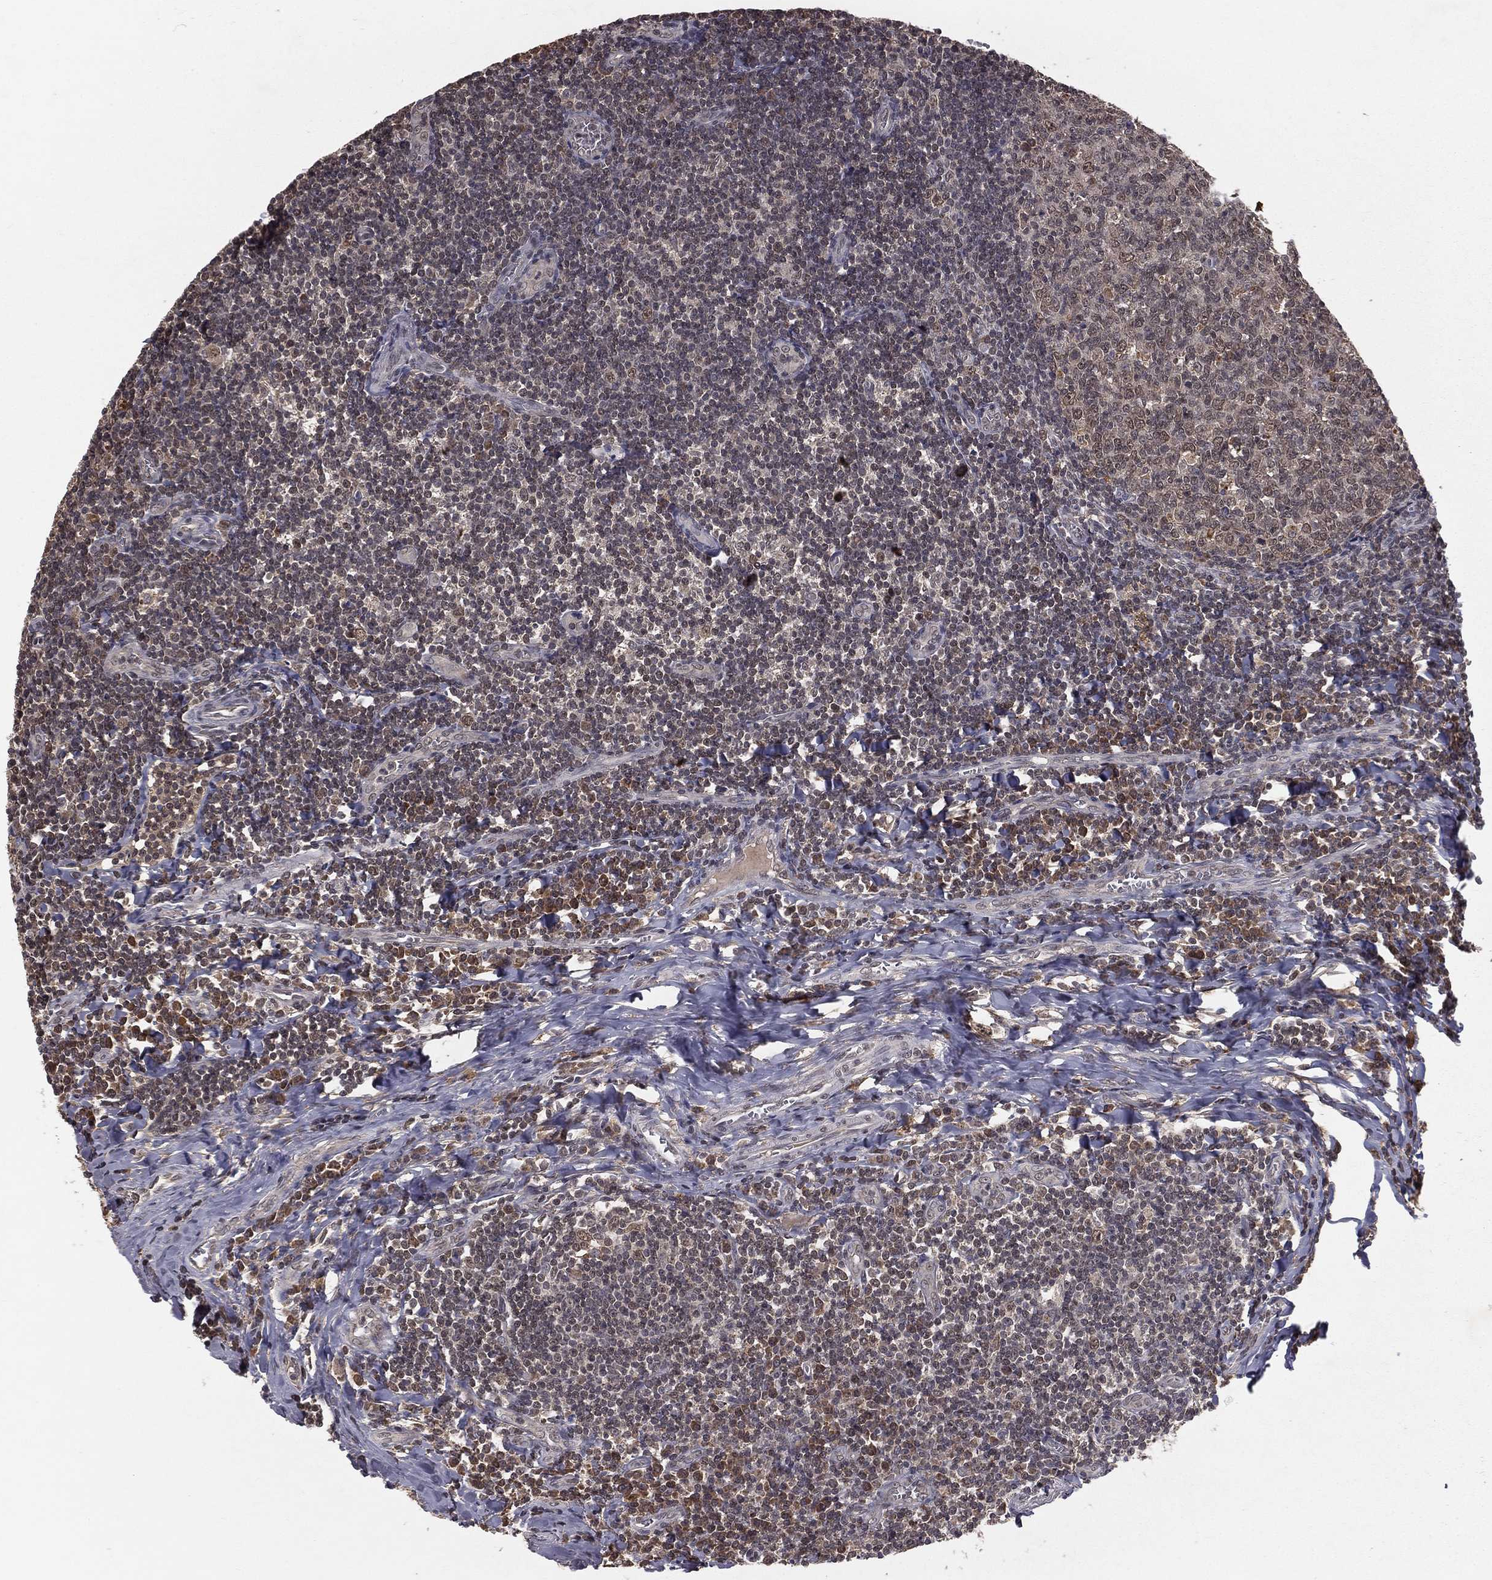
{"staining": {"intensity": "weak", "quantity": "<25%", "location": "cytoplasmic/membranous"}, "tissue": "tonsil", "cell_type": "Germinal center cells", "image_type": "normal", "snomed": [{"axis": "morphology", "description": "Normal tissue, NOS"}, {"axis": "morphology", "description": "Inflammation, NOS"}, {"axis": "topography", "description": "Tonsil"}], "caption": "Photomicrograph shows no significant protein positivity in germinal center cells of normal tonsil. (DAB immunohistochemistry (IHC) with hematoxylin counter stain).", "gene": "ZDHHC15", "patient": {"sex": "female", "age": 31}}